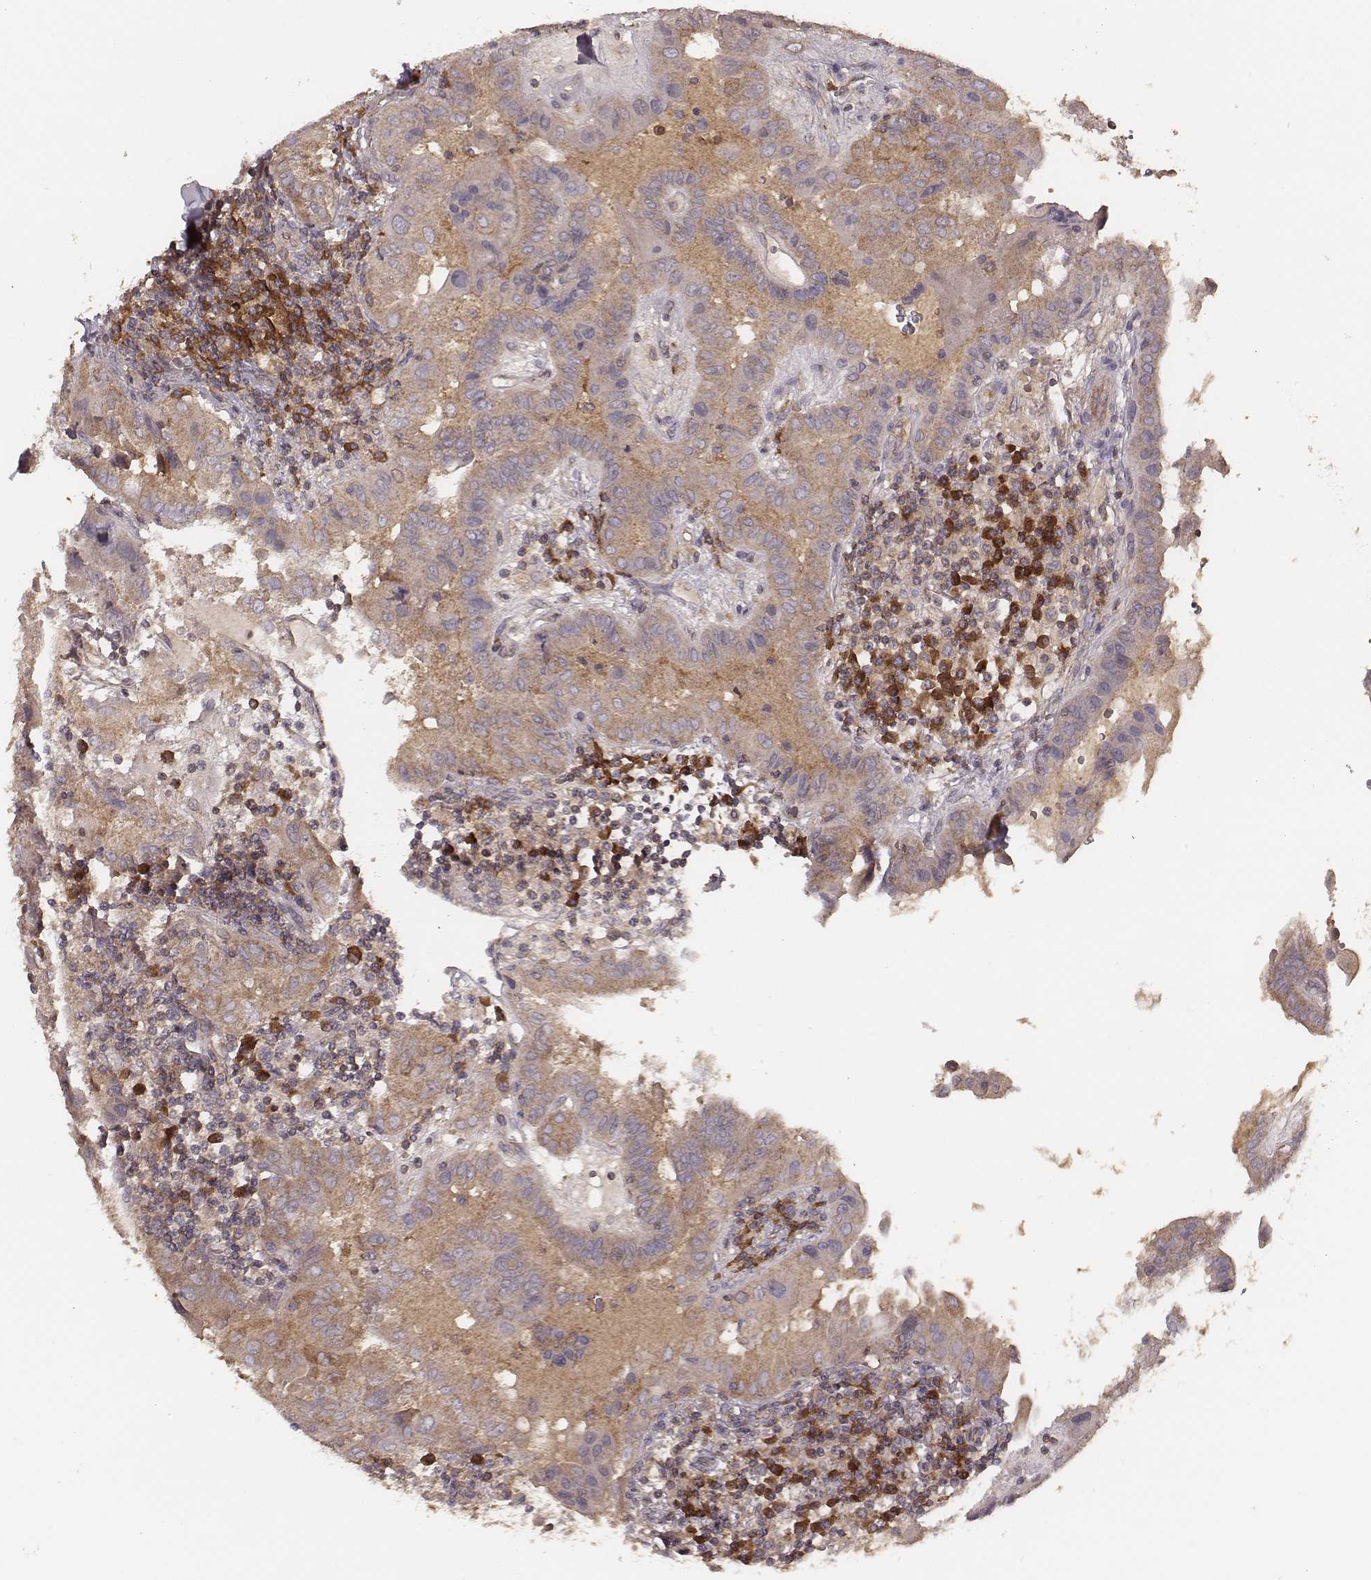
{"staining": {"intensity": "weak", "quantity": ">75%", "location": "cytoplasmic/membranous"}, "tissue": "thyroid cancer", "cell_type": "Tumor cells", "image_type": "cancer", "snomed": [{"axis": "morphology", "description": "Papillary adenocarcinoma, NOS"}, {"axis": "topography", "description": "Thyroid gland"}], "caption": "About >75% of tumor cells in papillary adenocarcinoma (thyroid) display weak cytoplasmic/membranous protein positivity as visualized by brown immunohistochemical staining.", "gene": "CARS1", "patient": {"sex": "female", "age": 37}}